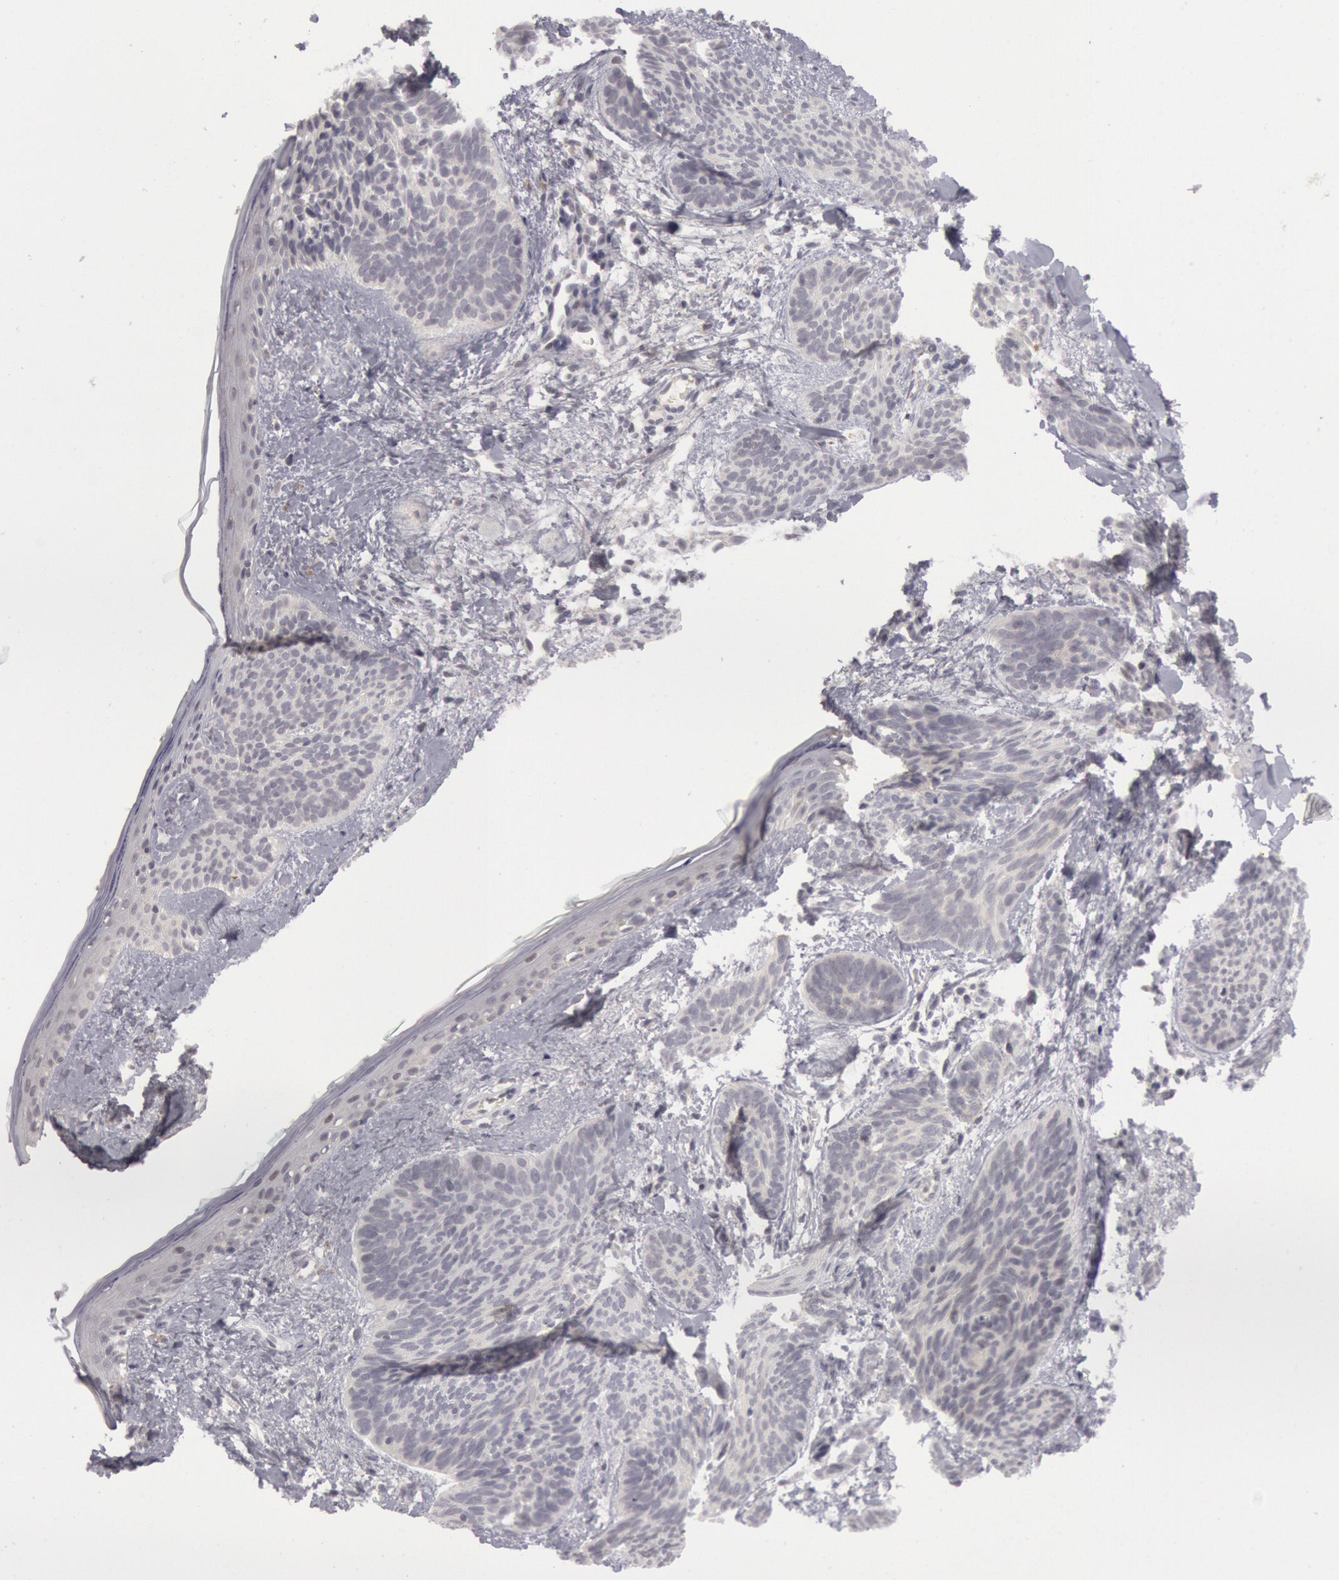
{"staining": {"intensity": "negative", "quantity": "none", "location": "none"}, "tissue": "skin cancer", "cell_type": "Tumor cells", "image_type": "cancer", "snomed": [{"axis": "morphology", "description": "Basal cell carcinoma"}, {"axis": "topography", "description": "Skin"}], "caption": "An immunohistochemistry (IHC) micrograph of skin cancer (basal cell carcinoma) is shown. There is no staining in tumor cells of skin cancer (basal cell carcinoma).", "gene": "JOSD1", "patient": {"sex": "female", "age": 81}}